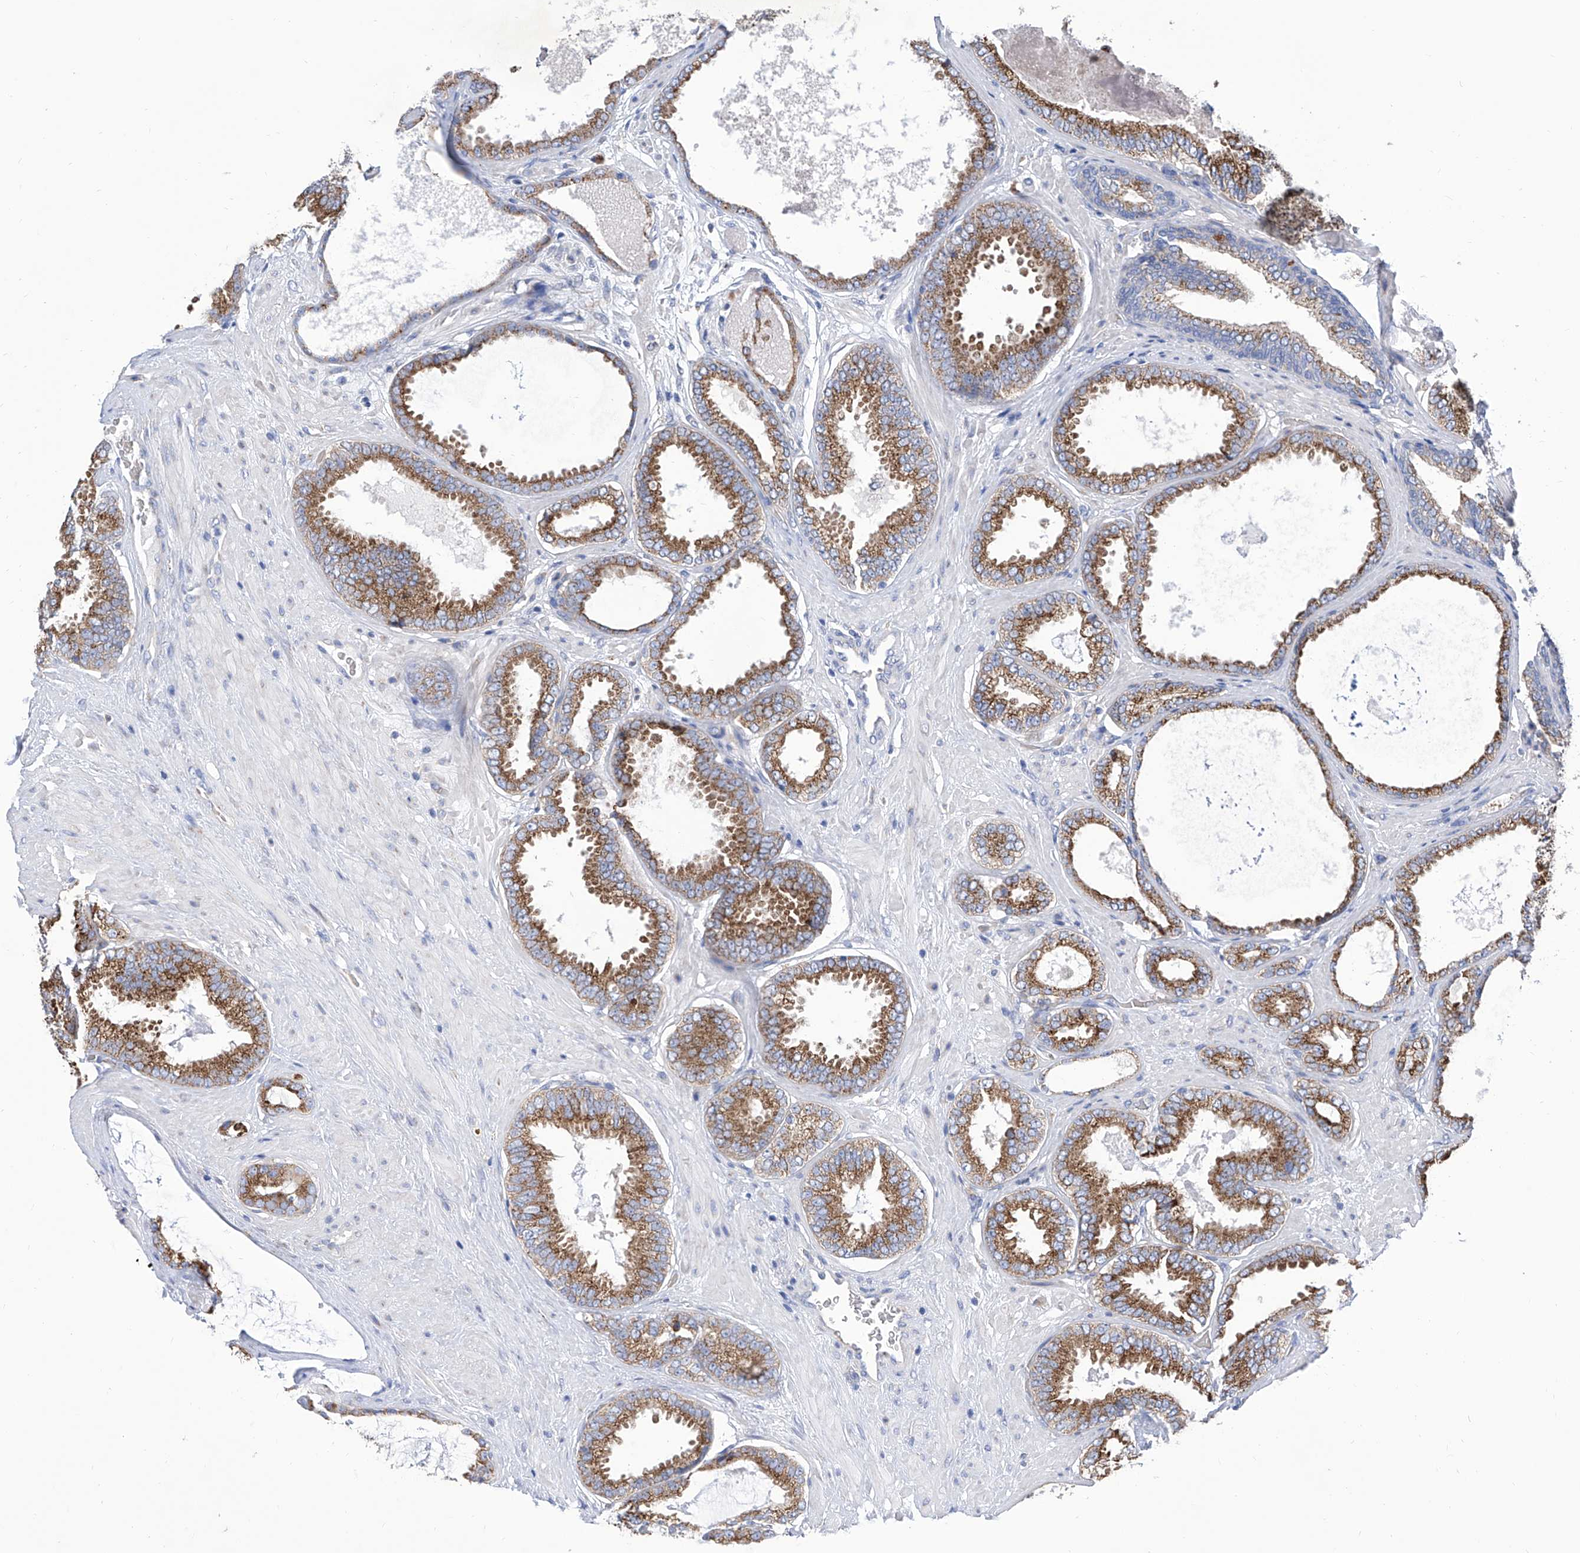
{"staining": {"intensity": "strong", "quantity": ">75%", "location": "cytoplasmic/membranous"}, "tissue": "prostate cancer", "cell_type": "Tumor cells", "image_type": "cancer", "snomed": [{"axis": "morphology", "description": "Adenocarcinoma, Low grade"}, {"axis": "topography", "description": "Prostate"}], "caption": "Prostate low-grade adenocarcinoma tissue shows strong cytoplasmic/membranous expression in about >75% of tumor cells, visualized by immunohistochemistry.", "gene": "TJAP1", "patient": {"sex": "male", "age": 71}}